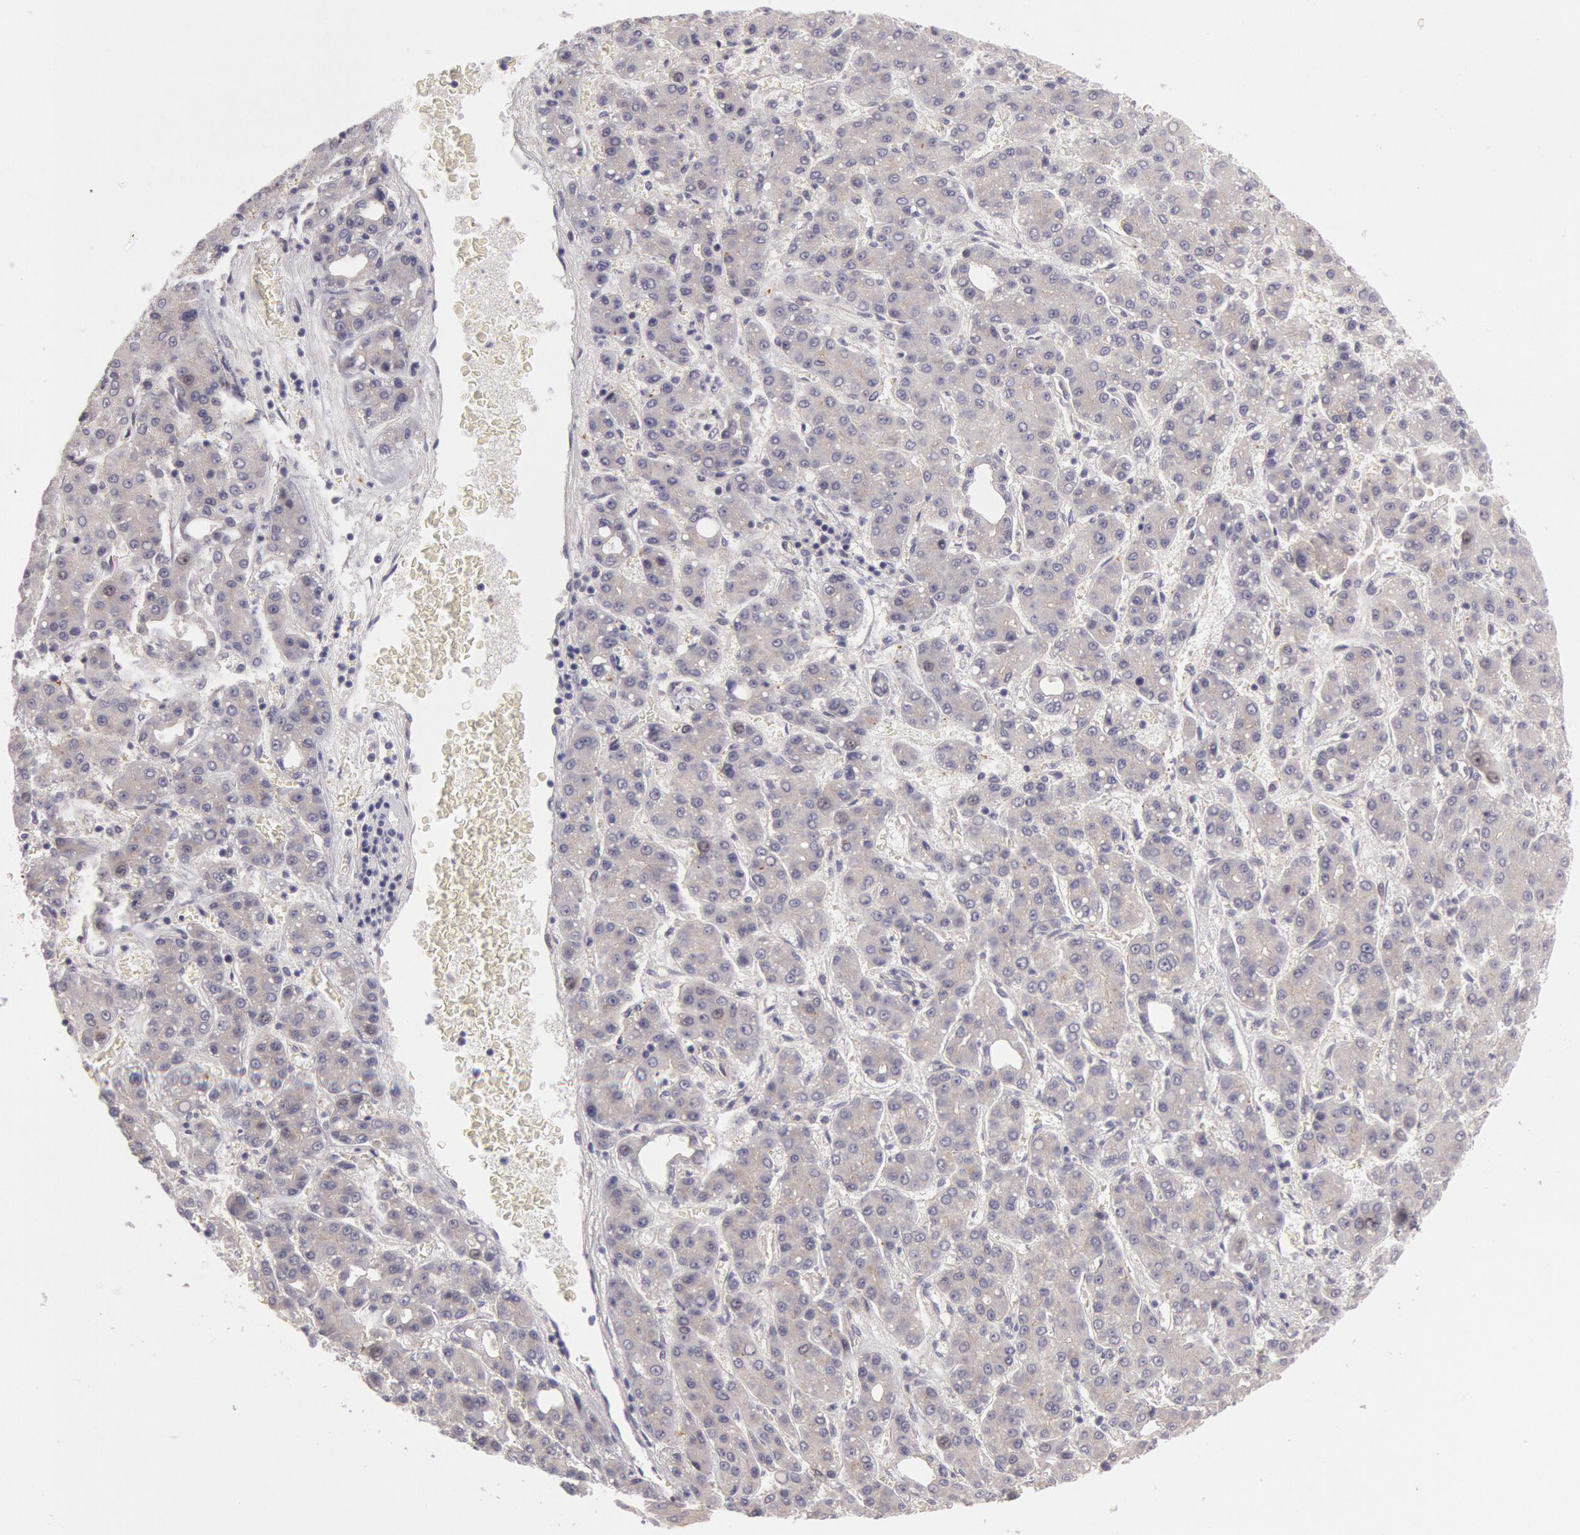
{"staining": {"intensity": "negative", "quantity": "none", "location": "none"}, "tissue": "liver cancer", "cell_type": "Tumor cells", "image_type": "cancer", "snomed": [{"axis": "morphology", "description": "Carcinoma, Hepatocellular, NOS"}, {"axis": "topography", "description": "Liver"}], "caption": "Immunohistochemistry (IHC) photomicrograph of neoplastic tissue: liver cancer stained with DAB (3,3'-diaminobenzidine) displays no significant protein expression in tumor cells.", "gene": "AMOTL1", "patient": {"sex": "male", "age": 69}}